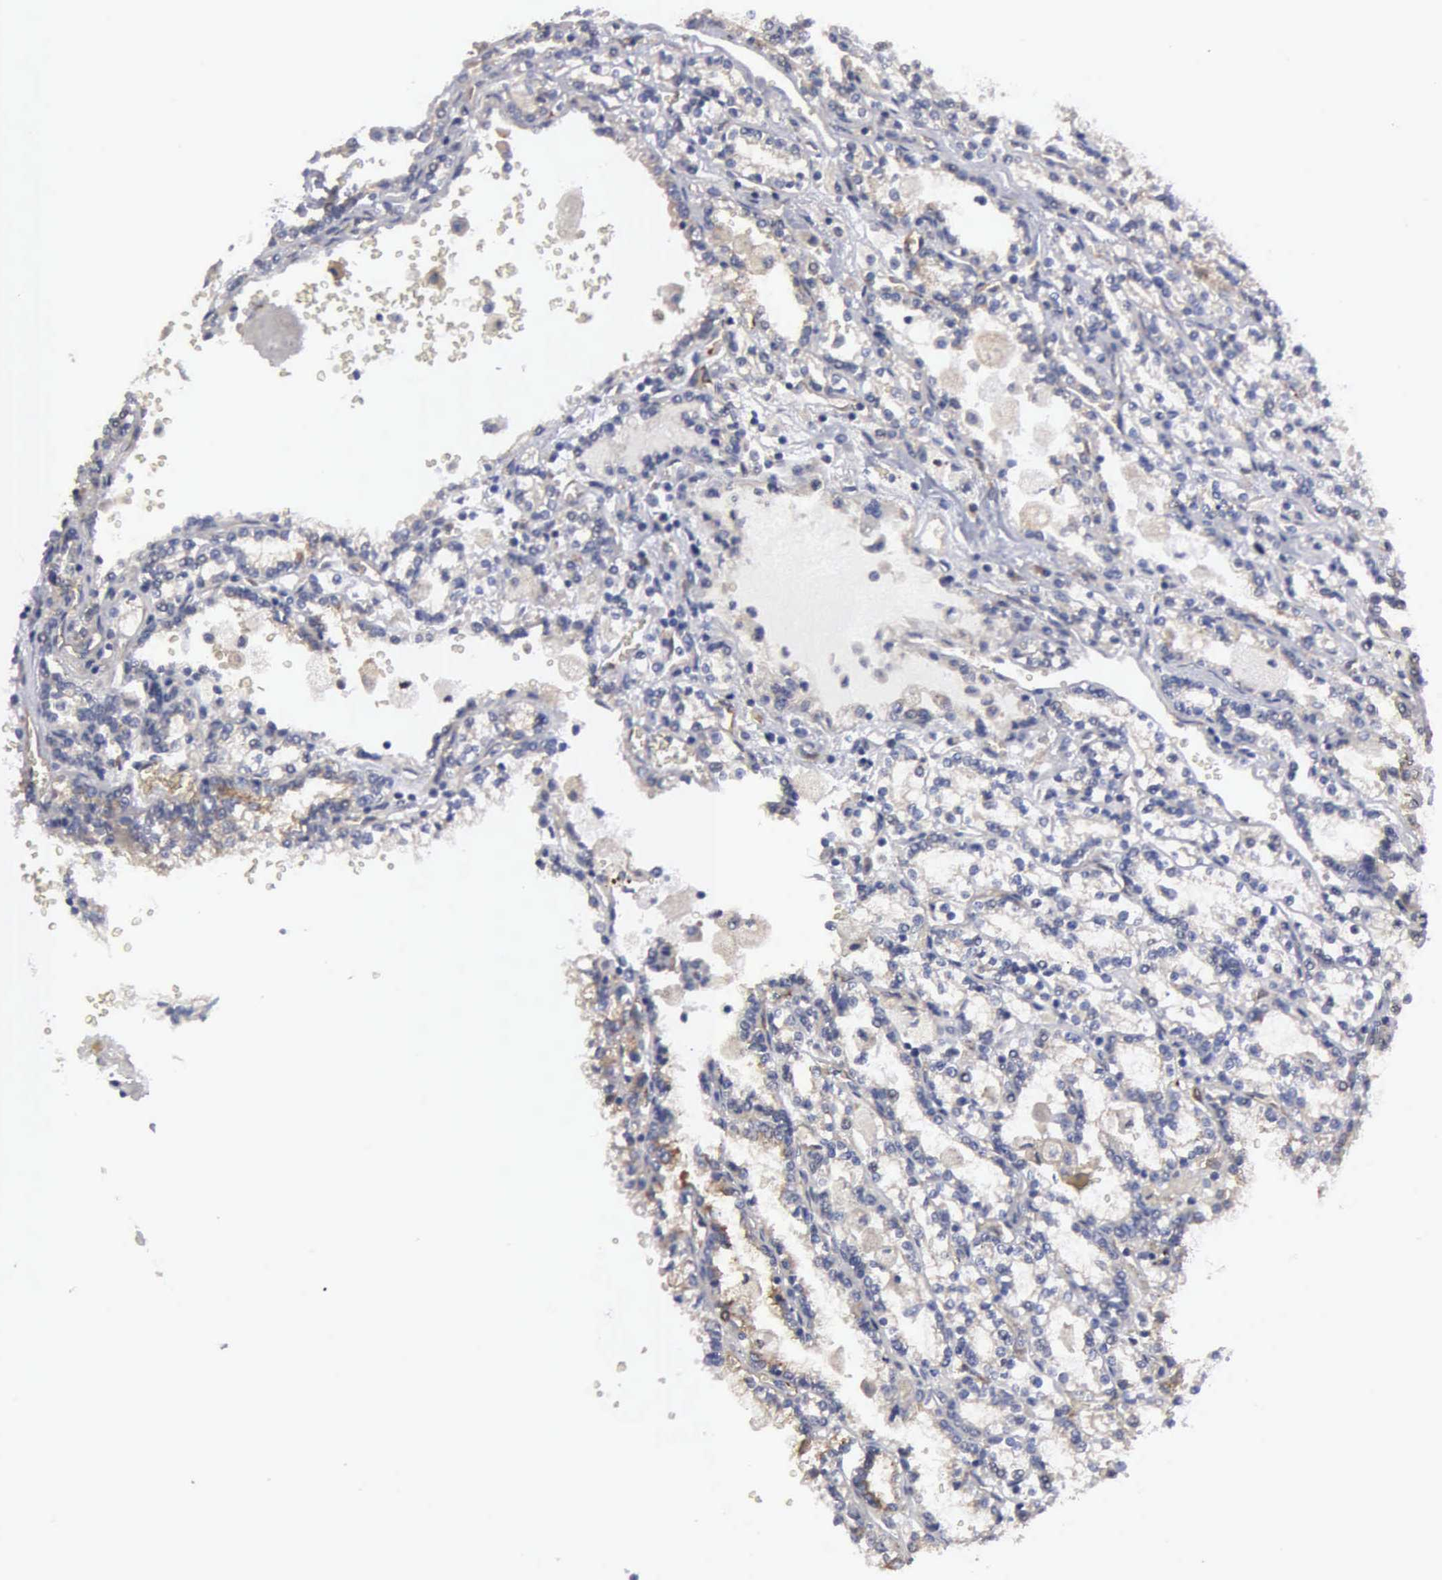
{"staining": {"intensity": "weak", "quantity": "25%-75%", "location": "cytoplasmic/membranous"}, "tissue": "renal cancer", "cell_type": "Tumor cells", "image_type": "cancer", "snomed": [{"axis": "morphology", "description": "Adenocarcinoma, NOS"}, {"axis": "topography", "description": "Kidney"}], "caption": "A brown stain highlights weak cytoplasmic/membranous expression of a protein in renal cancer (adenocarcinoma) tumor cells. Using DAB (3,3'-diaminobenzidine) (brown) and hematoxylin (blue) stains, captured at high magnification using brightfield microscopy.", "gene": "RDX", "patient": {"sex": "female", "age": 56}}